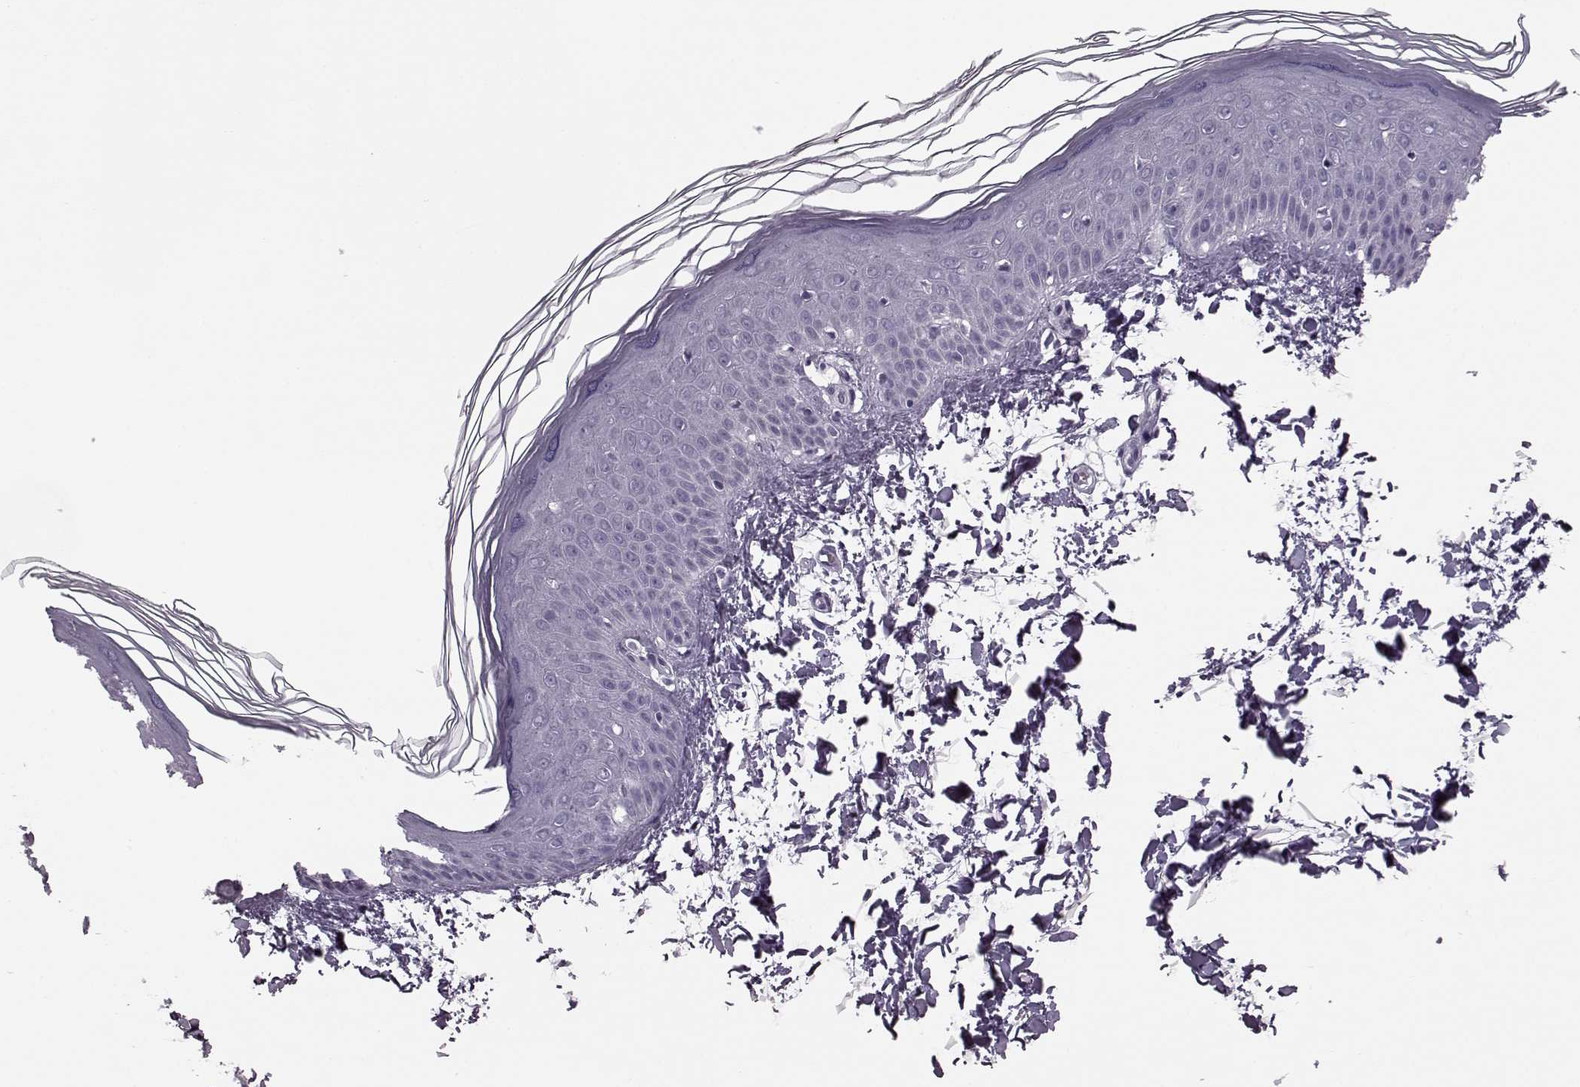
{"staining": {"intensity": "negative", "quantity": "none", "location": "none"}, "tissue": "skin", "cell_type": "Fibroblasts", "image_type": "normal", "snomed": [{"axis": "morphology", "description": "Normal tissue, NOS"}, {"axis": "topography", "description": "Skin"}], "caption": "Protein analysis of unremarkable skin demonstrates no significant staining in fibroblasts. Nuclei are stained in blue.", "gene": "JSRP1", "patient": {"sex": "female", "age": 62}}